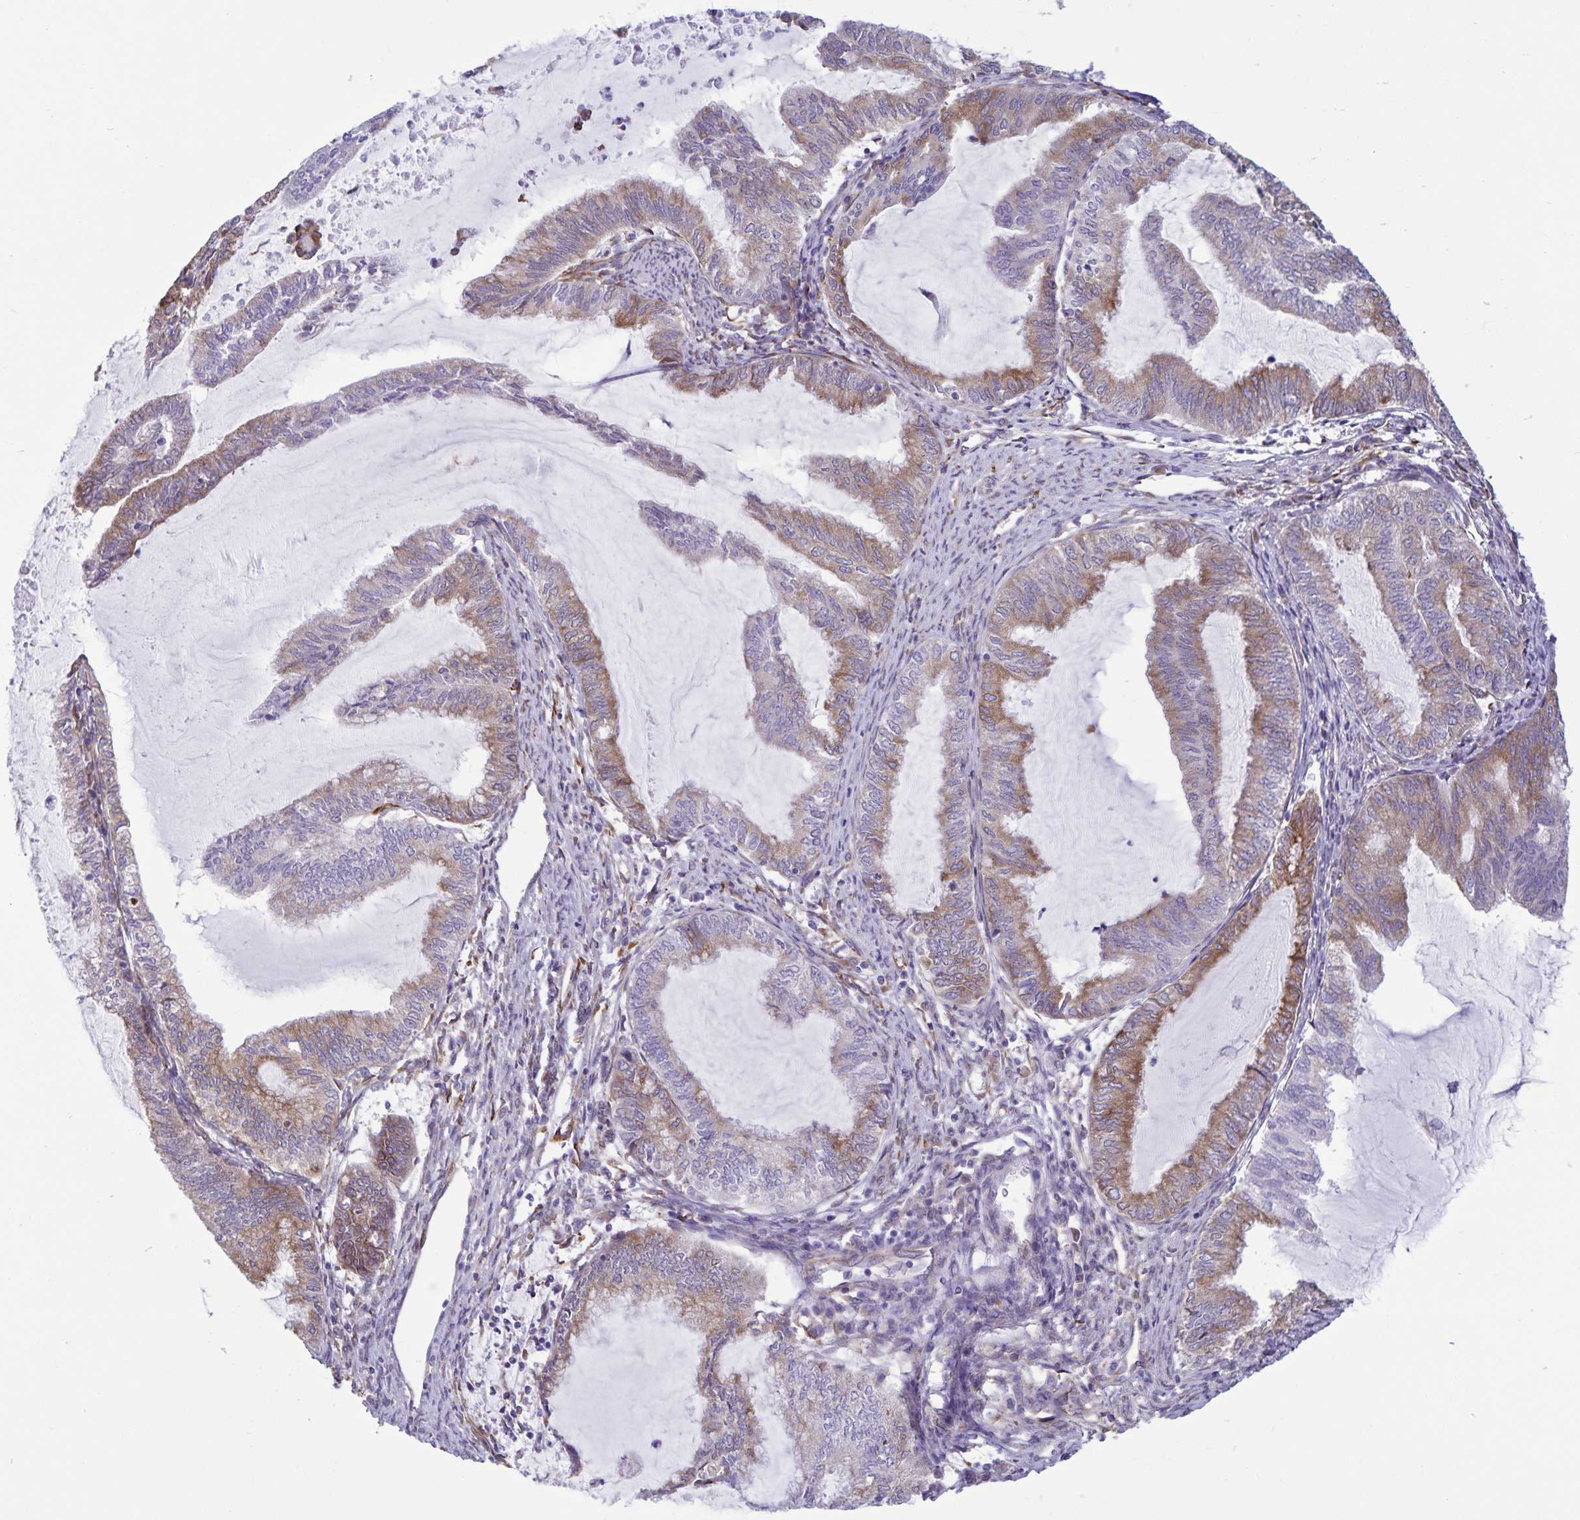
{"staining": {"intensity": "moderate", "quantity": "25%-75%", "location": "cytoplasmic/membranous"}, "tissue": "endometrial cancer", "cell_type": "Tumor cells", "image_type": "cancer", "snomed": [{"axis": "morphology", "description": "Adenocarcinoma, NOS"}, {"axis": "topography", "description": "Endometrium"}], "caption": "An immunohistochemistry (IHC) micrograph of neoplastic tissue is shown. Protein staining in brown highlights moderate cytoplasmic/membranous positivity in adenocarcinoma (endometrial) within tumor cells.", "gene": "RCN1", "patient": {"sex": "female", "age": 79}}